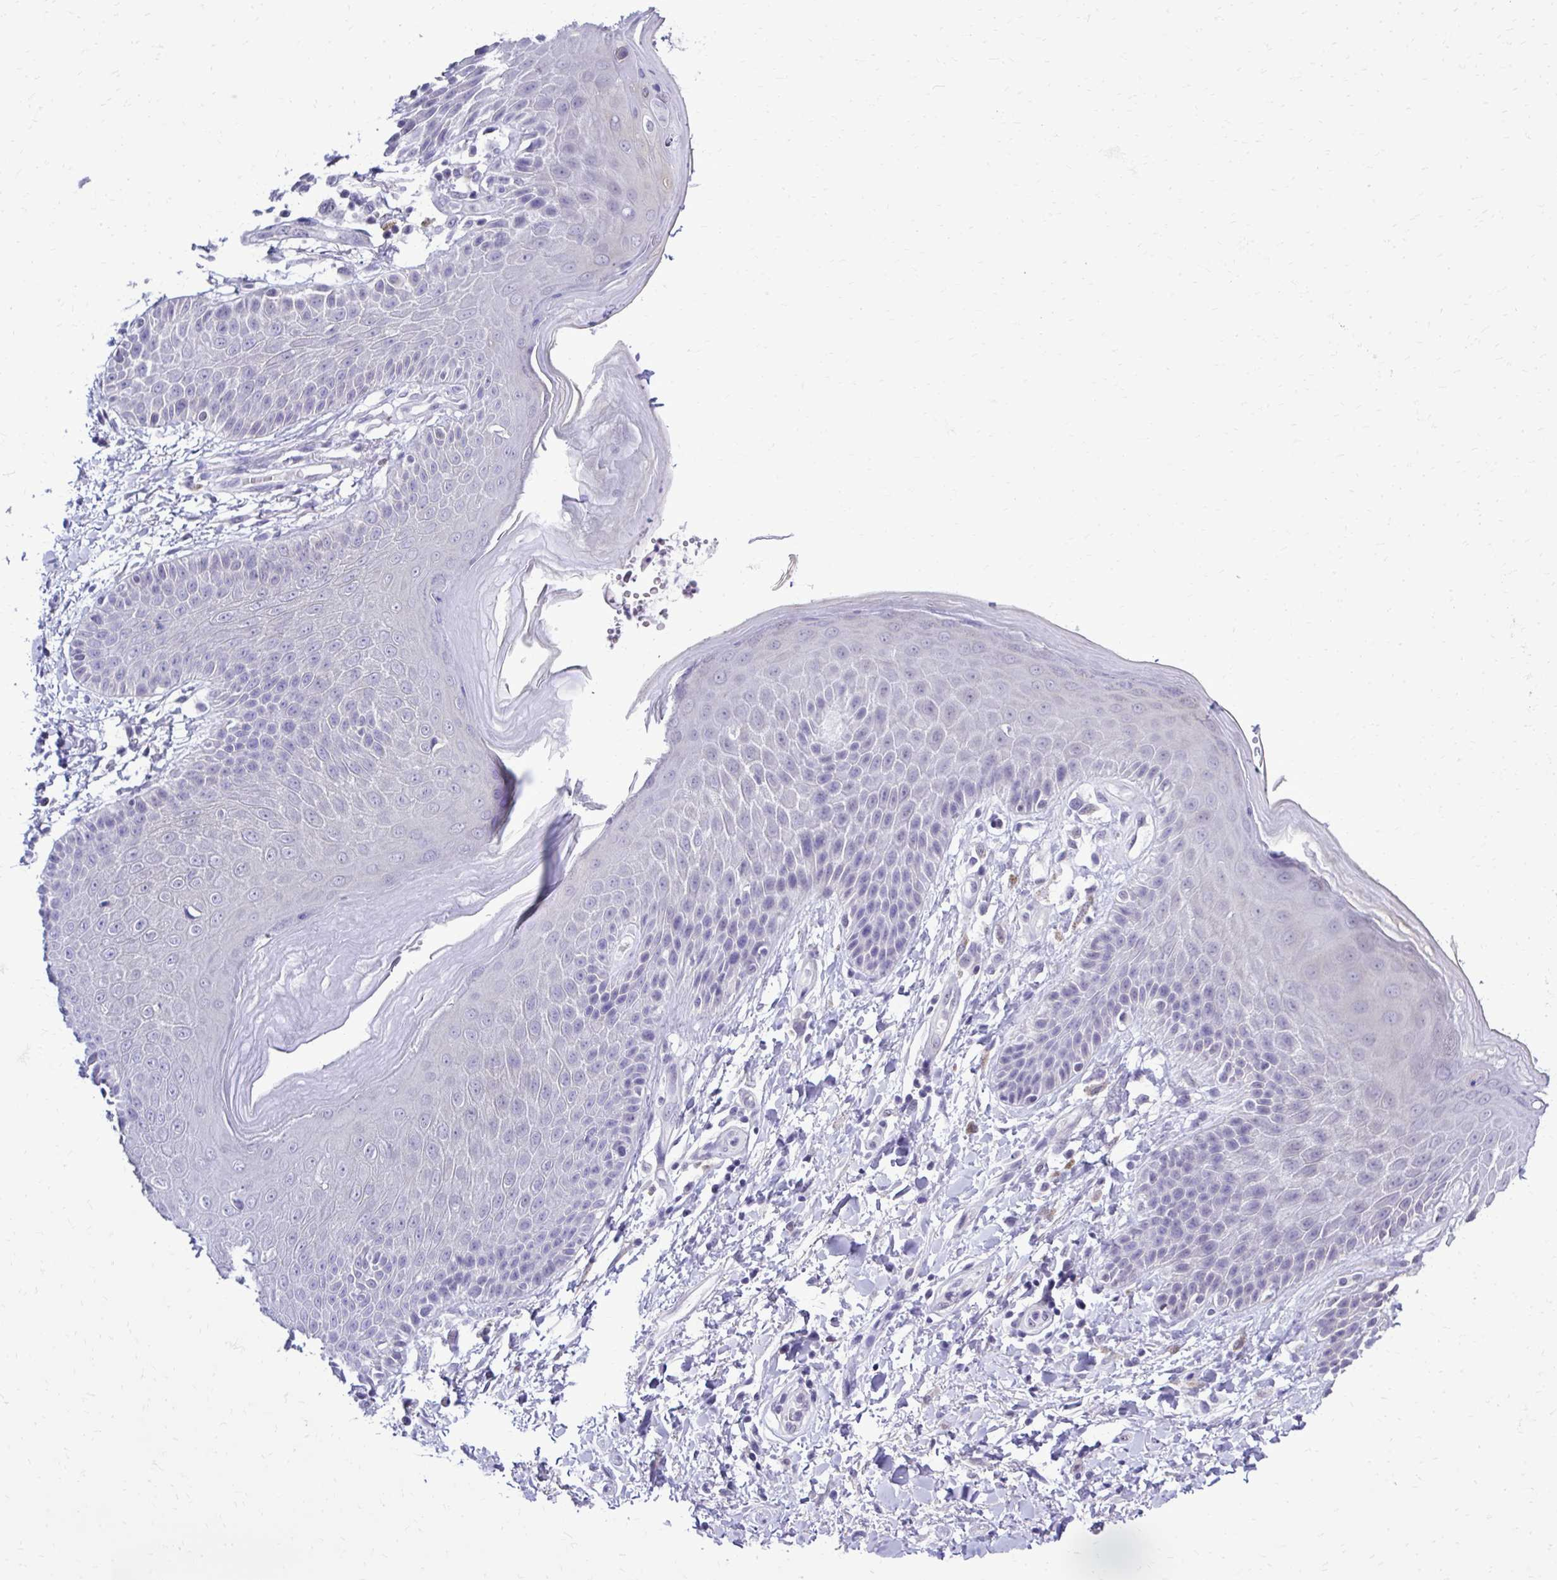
{"staining": {"intensity": "negative", "quantity": "none", "location": "none"}, "tissue": "skin", "cell_type": "Epidermal cells", "image_type": "normal", "snomed": [{"axis": "morphology", "description": "Normal tissue, NOS"}, {"axis": "topography", "description": "Anal"}, {"axis": "topography", "description": "Peripheral nerve tissue"}], "caption": "IHC image of benign skin: human skin stained with DAB demonstrates no significant protein positivity in epidermal cells.", "gene": "RASL11B", "patient": {"sex": "male", "age": 51}}